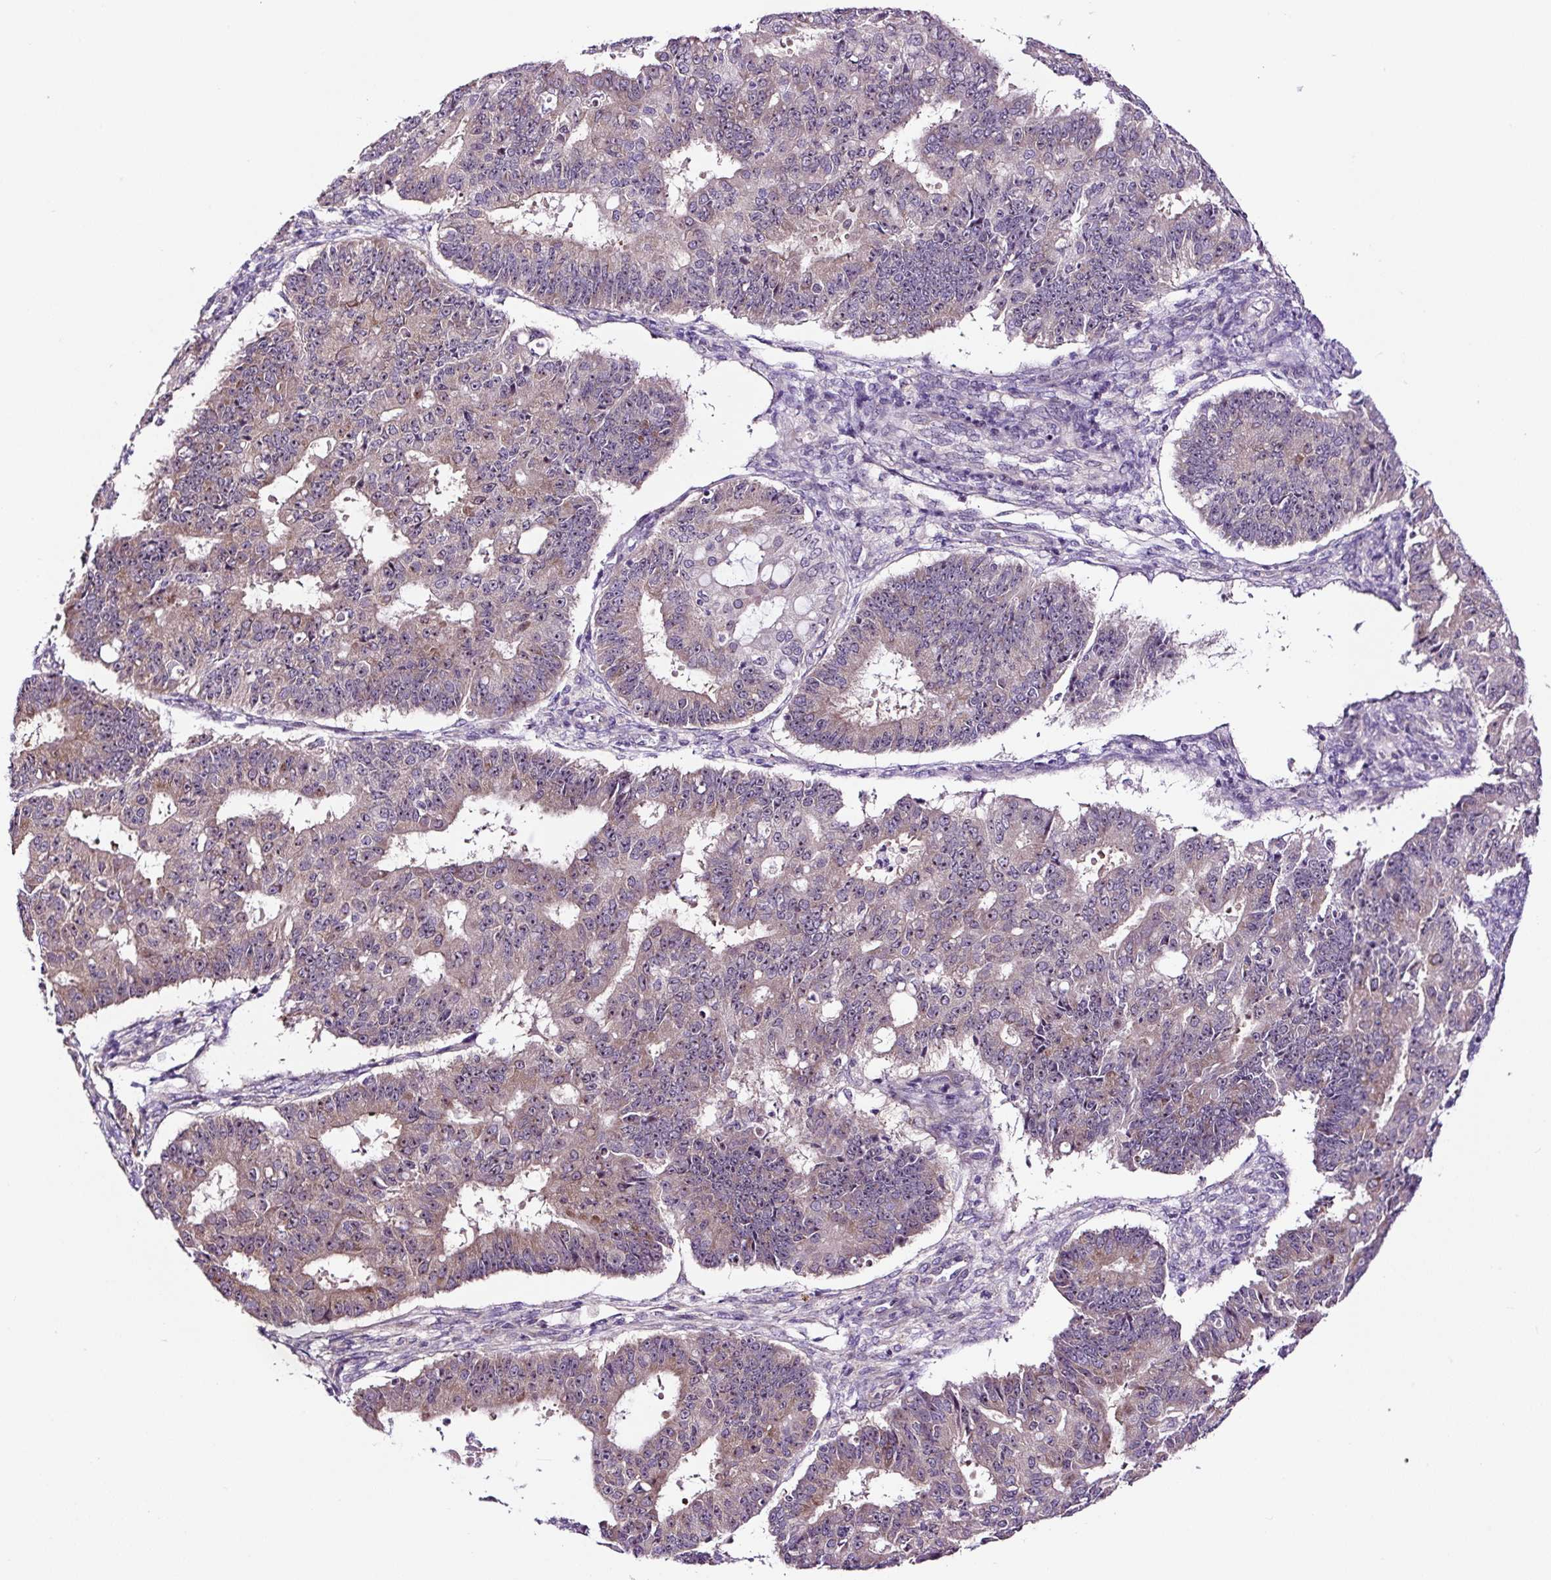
{"staining": {"intensity": "moderate", "quantity": "25%-75%", "location": "cytoplasmic/membranous"}, "tissue": "ovarian cancer", "cell_type": "Tumor cells", "image_type": "cancer", "snomed": [{"axis": "morphology", "description": "Carcinoma, endometroid"}, {"axis": "topography", "description": "Appendix"}, {"axis": "topography", "description": "Ovary"}], "caption": "DAB immunohistochemical staining of ovarian cancer (endometroid carcinoma) exhibits moderate cytoplasmic/membranous protein staining in about 25%-75% of tumor cells. The staining was performed using DAB (3,3'-diaminobenzidine), with brown indicating positive protein expression. Nuclei are stained blue with hematoxylin.", "gene": "NOM1", "patient": {"sex": "female", "age": 42}}